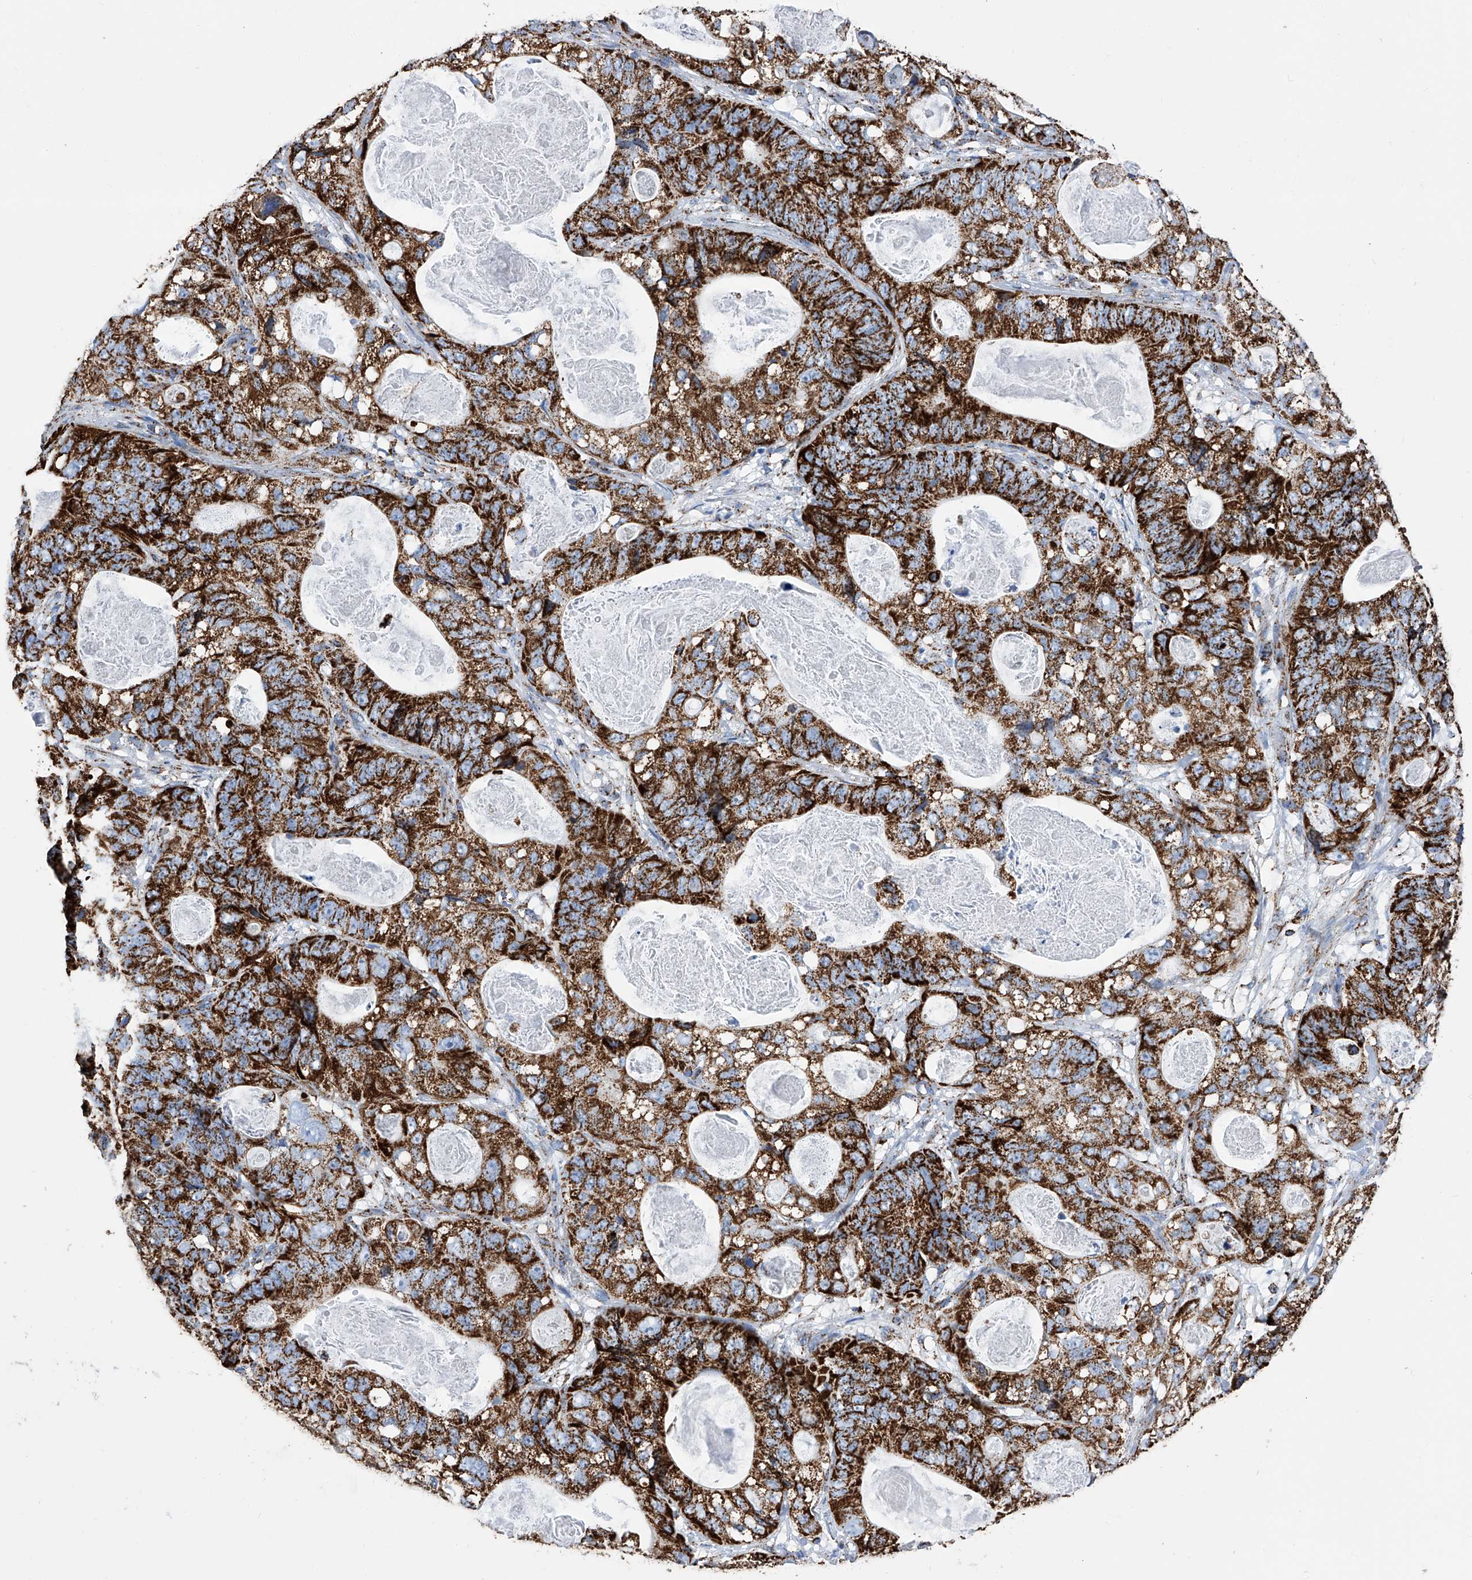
{"staining": {"intensity": "strong", "quantity": ">75%", "location": "cytoplasmic/membranous"}, "tissue": "stomach cancer", "cell_type": "Tumor cells", "image_type": "cancer", "snomed": [{"axis": "morphology", "description": "Normal tissue, NOS"}, {"axis": "morphology", "description": "Adenocarcinoma, NOS"}, {"axis": "topography", "description": "Stomach"}], "caption": "The immunohistochemical stain highlights strong cytoplasmic/membranous positivity in tumor cells of stomach adenocarcinoma tissue.", "gene": "ATP5PF", "patient": {"sex": "female", "age": 89}}